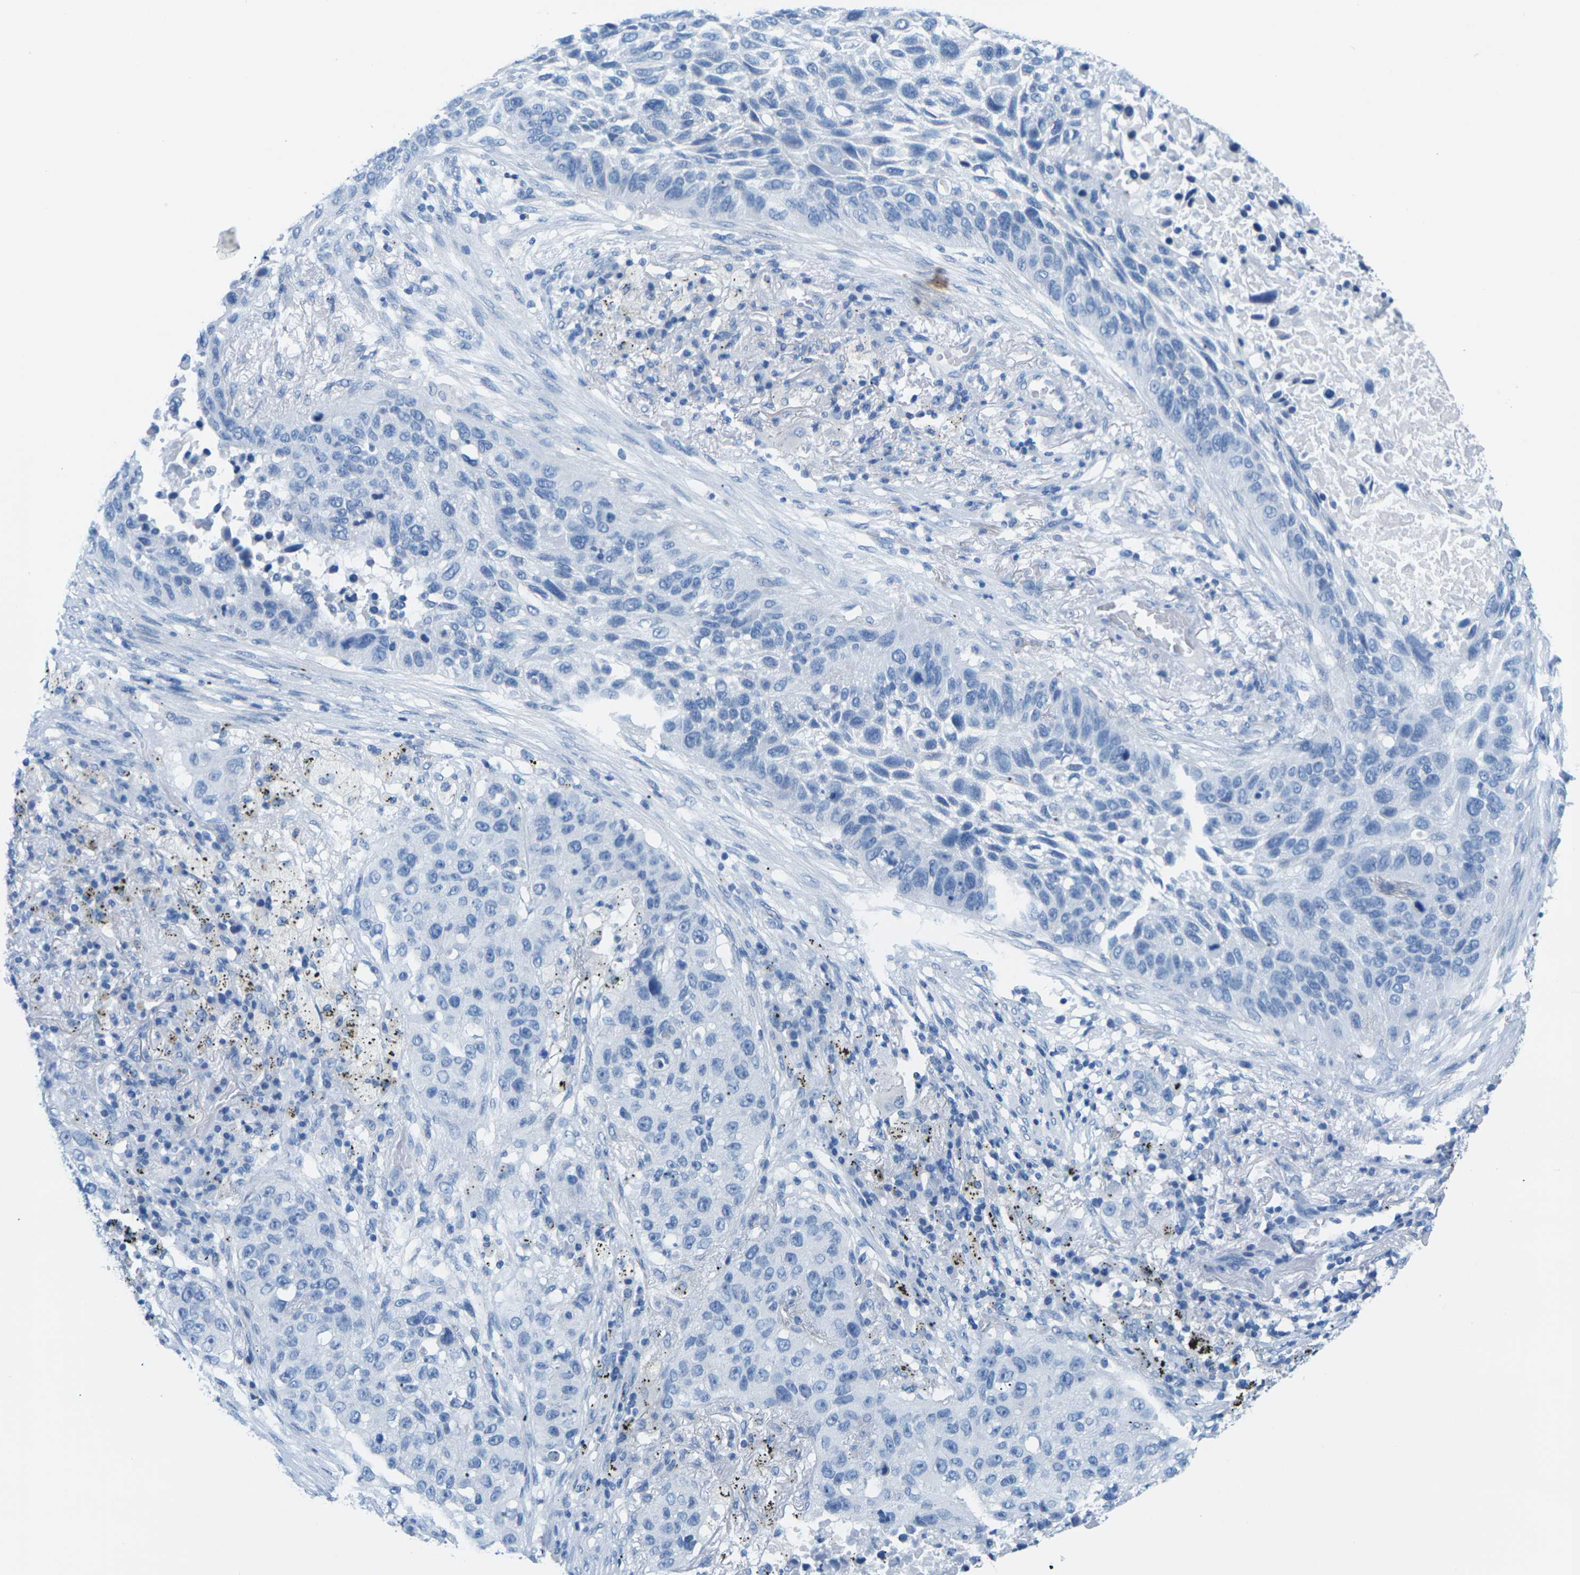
{"staining": {"intensity": "negative", "quantity": "none", "location": "none"}, "tissue": "lung cancer", "cell_type": "Tumor cells", "image_type": "cancer", "snomed": [{"axis": "morphology", "description": "Squamous cell carcinoma, NOS"}, {"axis": "topography", "description": "Lung"}], "caption": "Immunohistochemistry image of neoplastic tissue: human squamous cell carcinoma (lung) stained with DAB shows no significant protein expression in tumor cells.", "gene": "SLC12A1", "patient": {"sex": "male", "age": 57}}